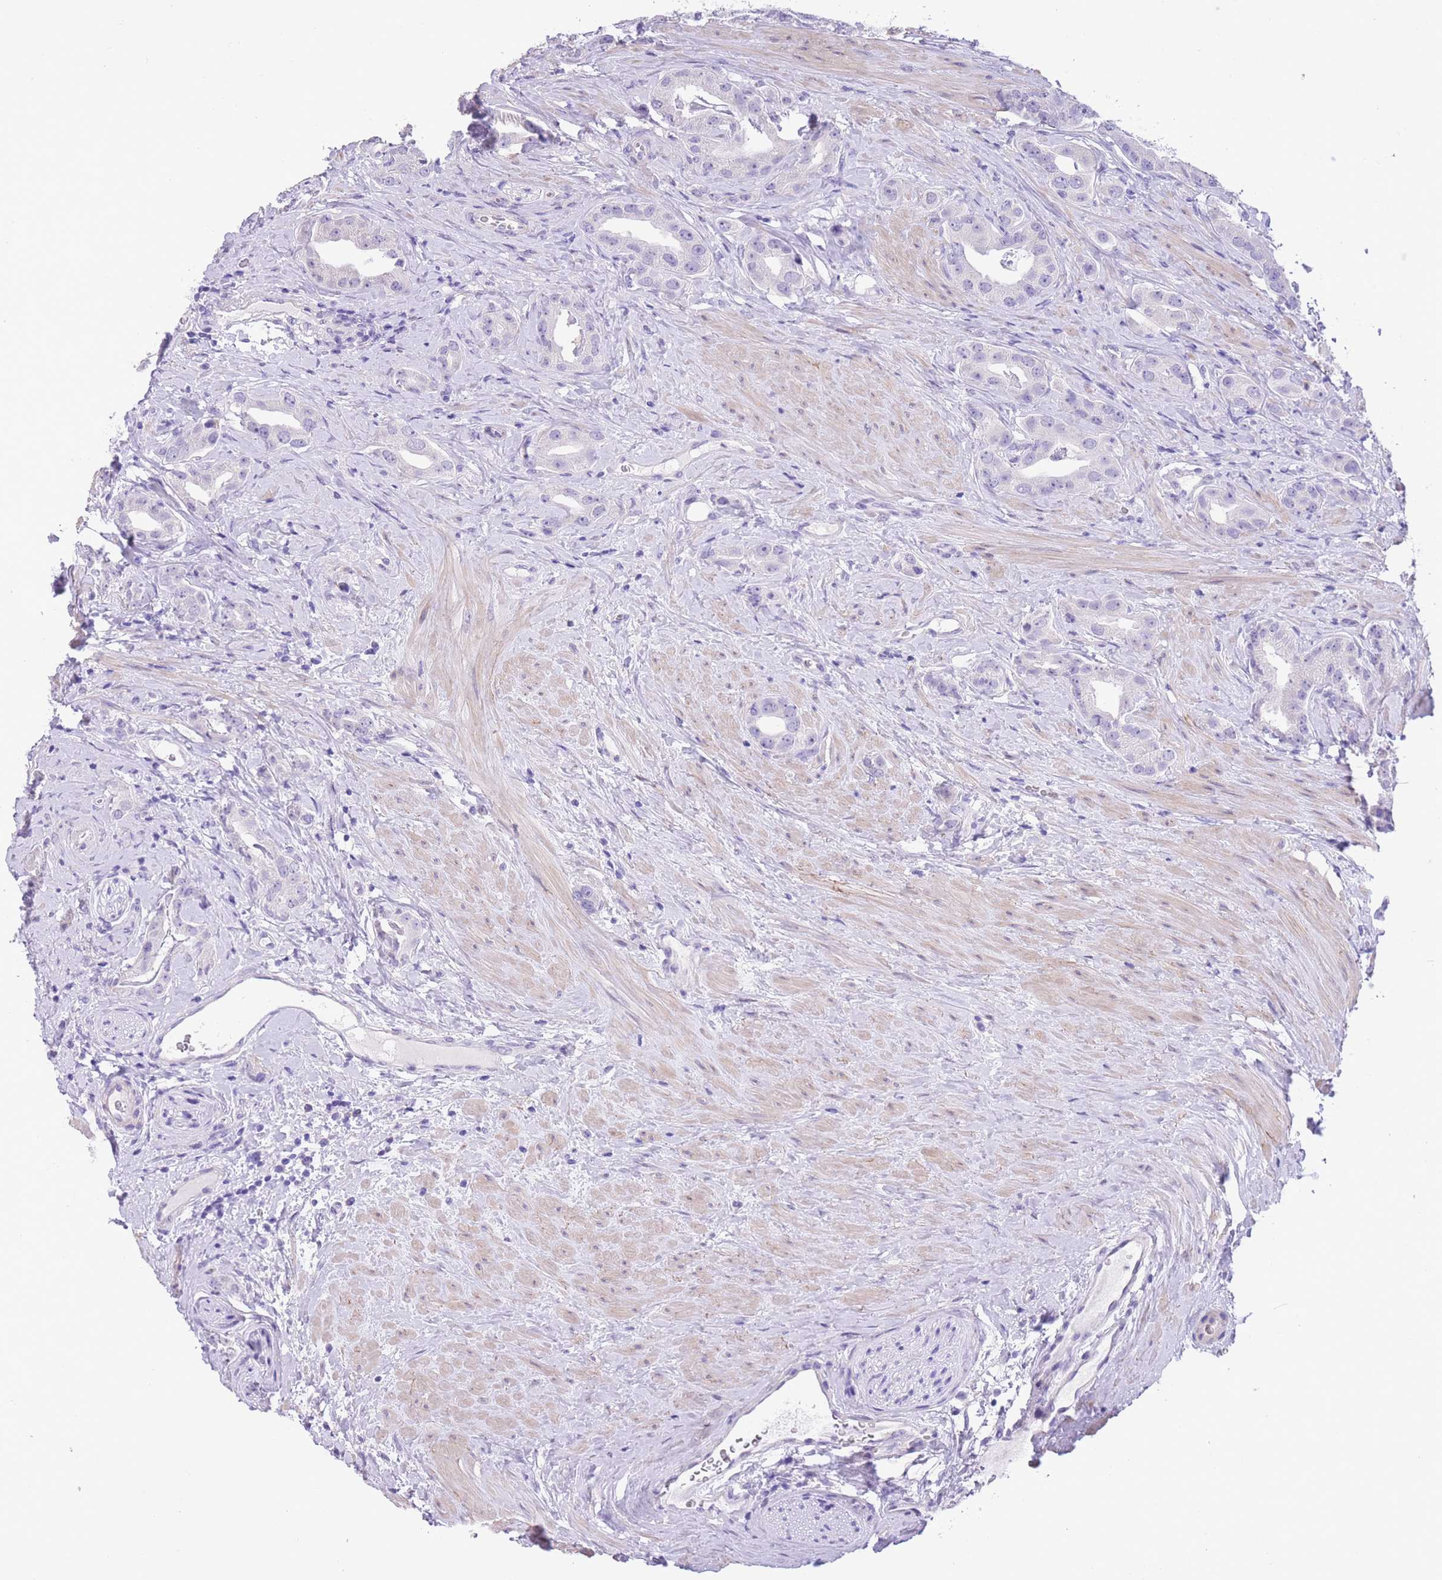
{"staining": {"intensity": "negative", "quantity": "none", "location": "none"}, "tissue": "prostate cancer", "cell_type": "Tumor cells", "image_type": "cancer", "snomed": [{"axis": "morphology", "description": "Adenocarcinoma, High grade"}, {"axis": "topography", "description": "Prostate"}], "caption": "Protein analysis of prostate adenocarcinoma (high-grade) displays no significant expression in tumor cells. Nuclei are stained in blue.", "gene": "RAI2", "patient": {"sex": "male", "age": 63}}